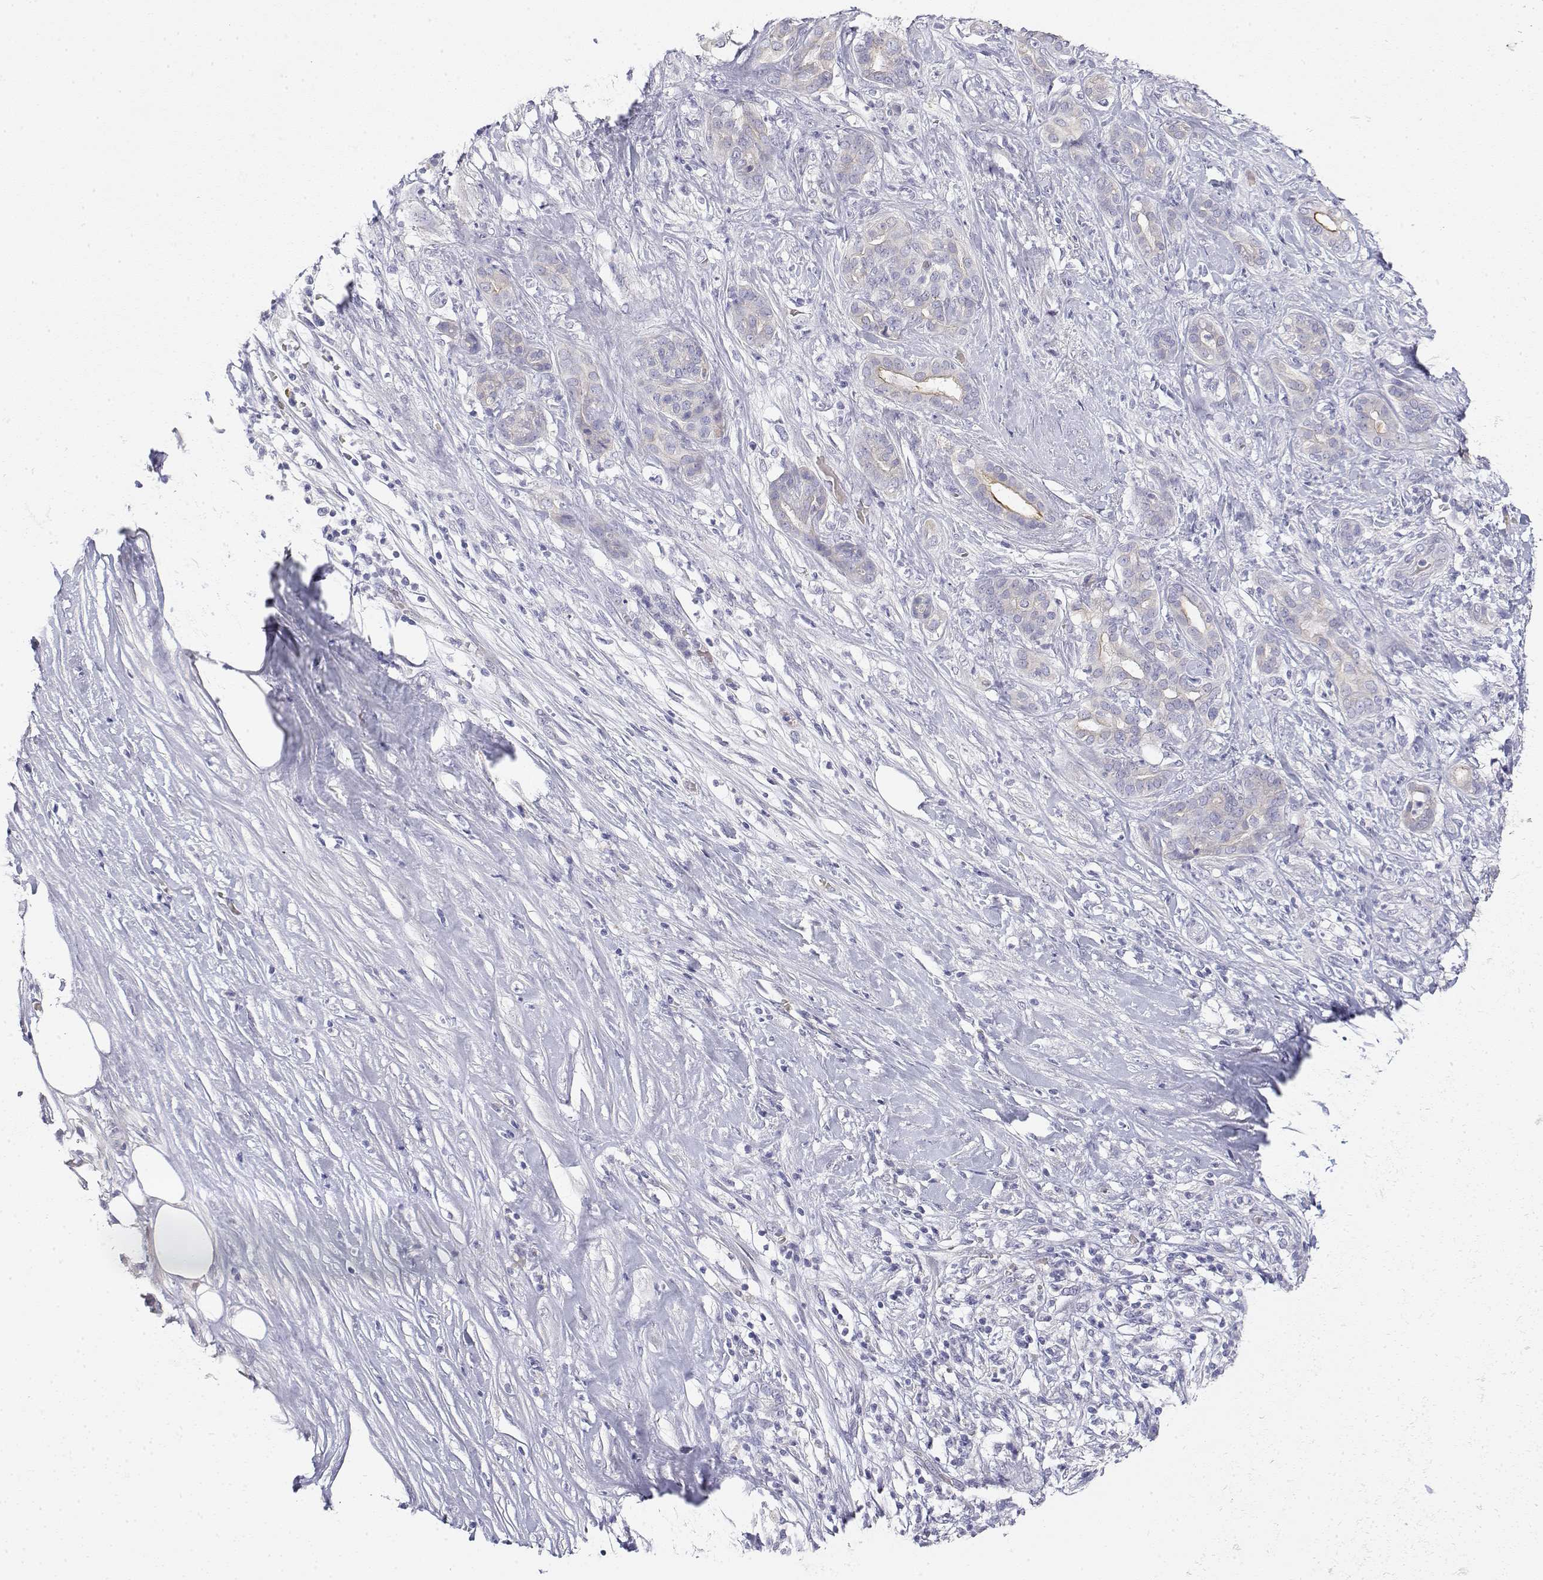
{"staining": {"intensity": "weak", "quantity": "<25%", "location": "cytoplasmic/membranous"}, "tissue": "pancreatic cancer", "cell_type": "Tumor cells", "image_type": "cancer", "snomed": [{"axis": "morphology", "description": "Normal tissue, NOS"}, {"axis": "morphology", "description": "Inflammation, NOS"}, {"axis": "morphology", "description": "Adenocarcinoma, NOS"}, {"axis": "topography", "description": "Pancreas"}], "caption": "Tumor cells show no significant positivity in adenocarcinoma (pancreatic).", "gene": "MISP", "patient": {"sex": "male", "age": 57}}